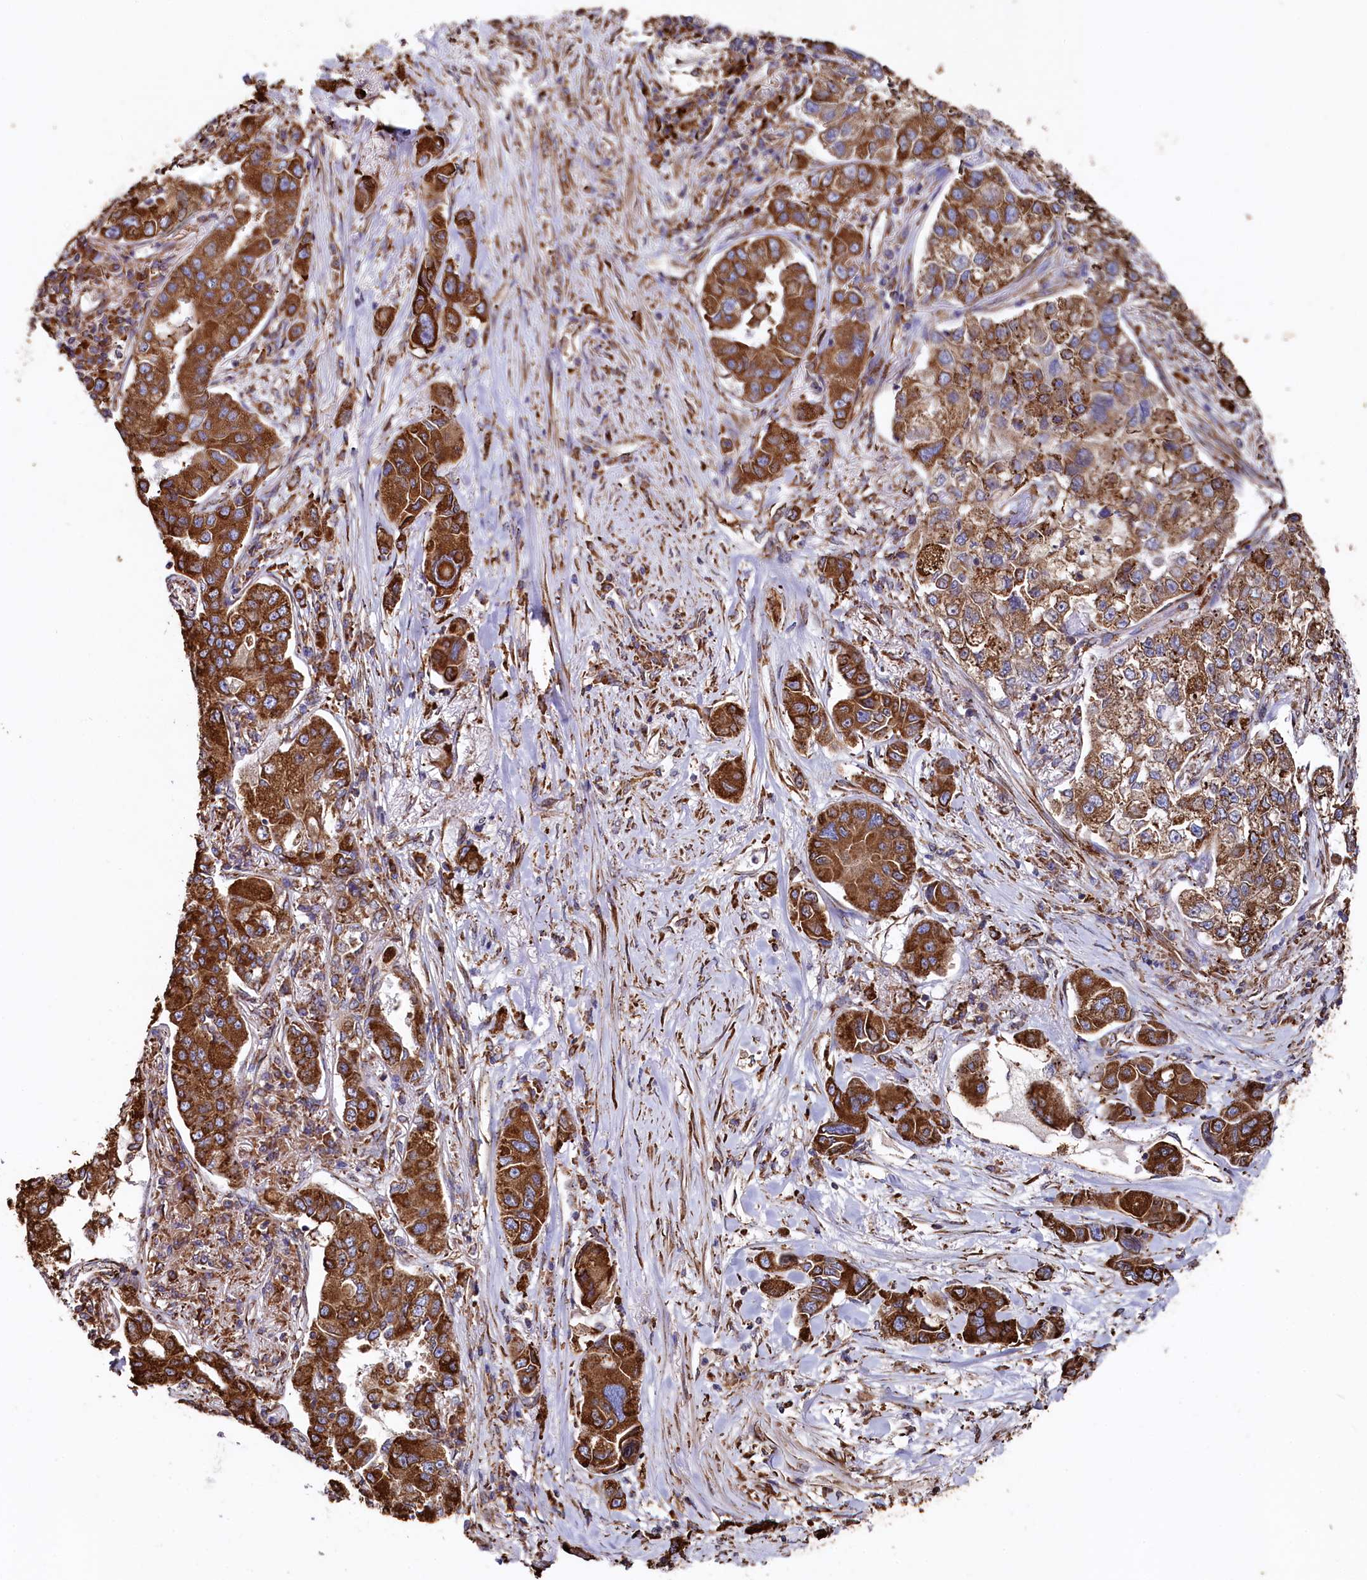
{"staining": {"intensity": "strong", "quantity": ">75%", "location": "cytoplasmic/membranous"}, "tissue": "lung cancer", "cell_type": "Tumor cells", "image_type": "cancer", "snomed": [{"axis": "morphology", "description": "Adenocarcinoma, NOS"}, {"axis": "topography", "description": "Lung"}], "caption": "This micrograph shows lung adenocarcinoma stained with immunohistochemistry (IHC) to label a protein in brown. The cytoplasmic/membranous of tumor cells show strong positivity for the protein. Nuclei are counter-stained blue.", "gene": "NEURL1B", "patient": {"sex": "male", "age": 49}}